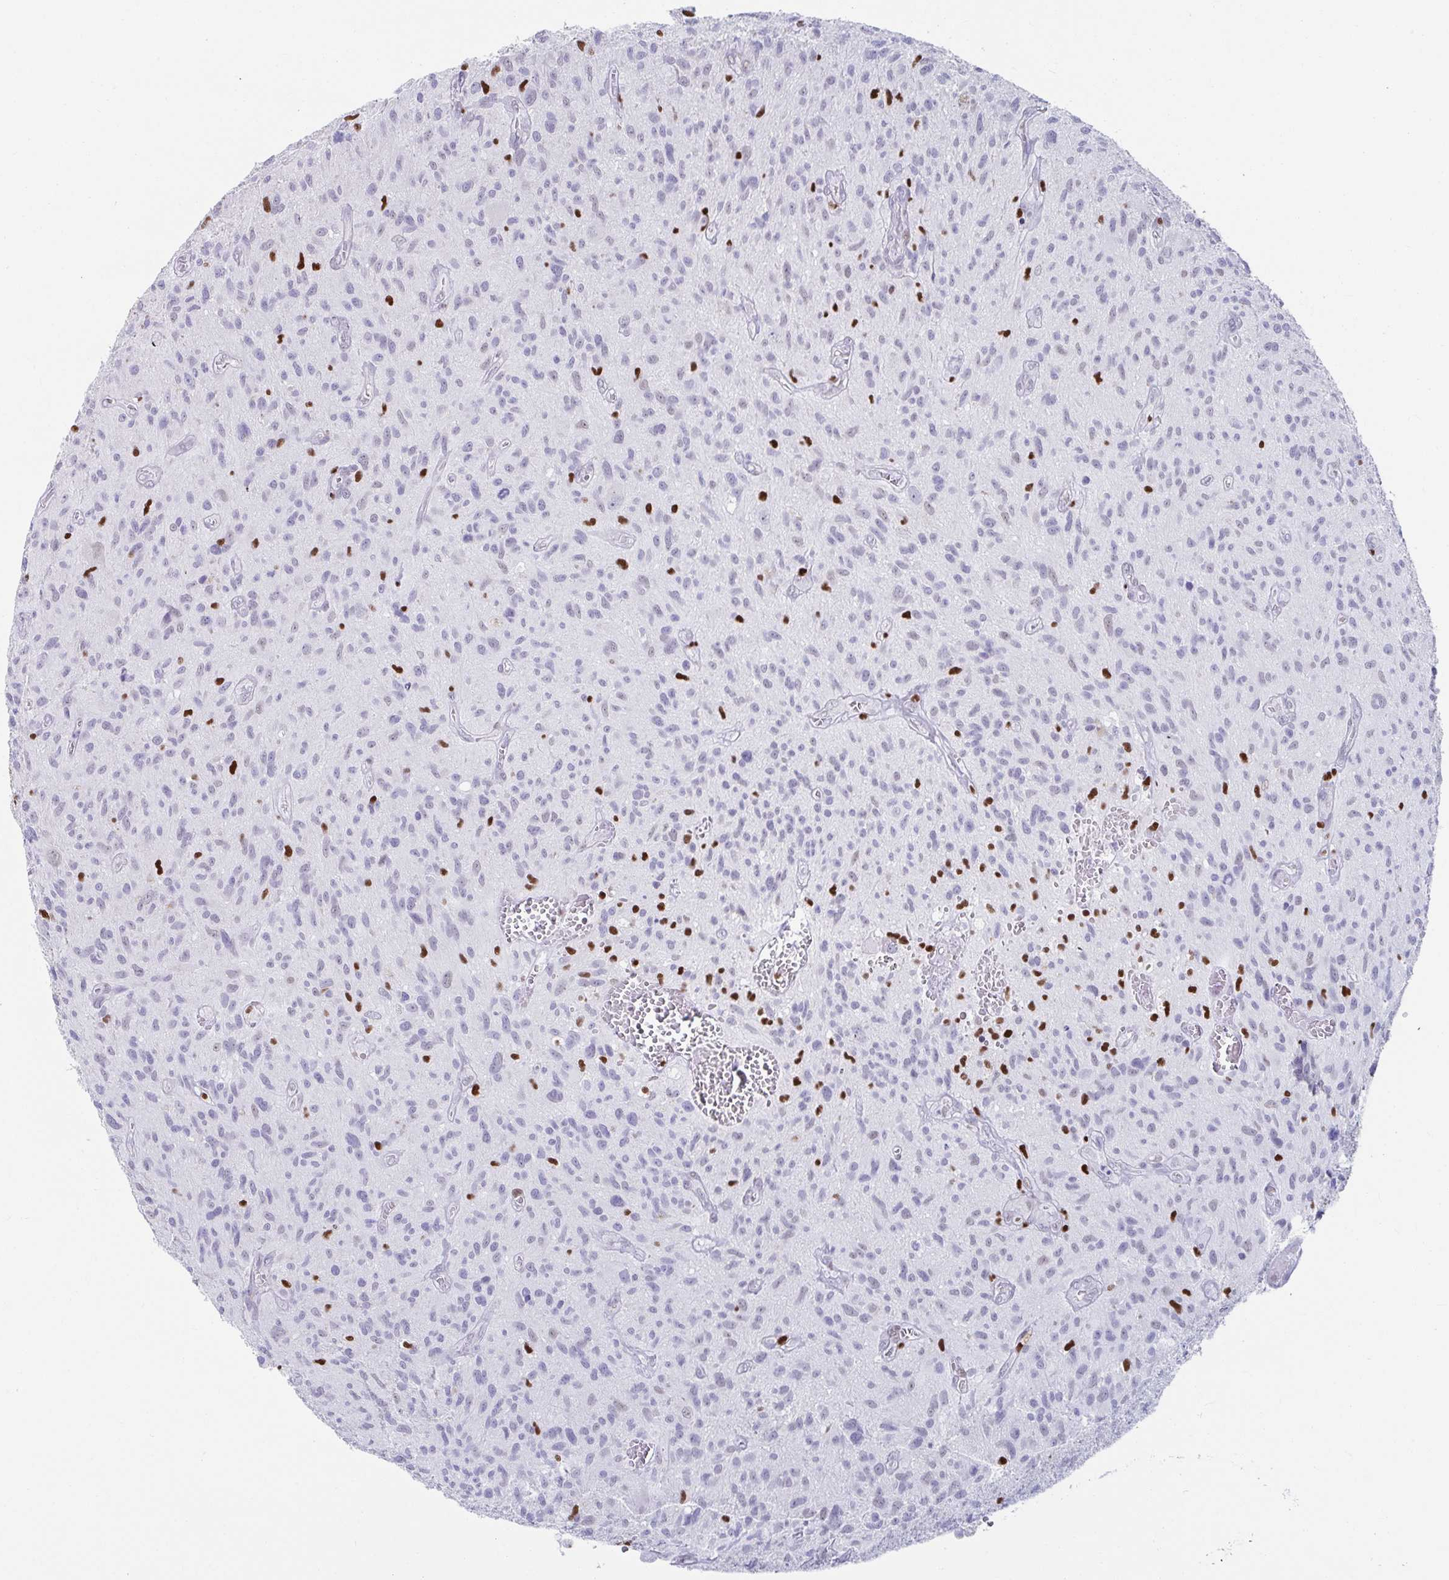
{"staining": {"intensity": "negative", "quantity": "none", "location": "none"}, "tissue": "glioma", "cell_type": "Tumor cells", "image_type": "cancer", "snomed": [{"axis": "morphology", "description": "Glioma, malignant, High grade"}, {"axis": "topography", "description": "Brain"}], "caption": "Glioma was stained to show a protein in brown. There is no significant expression in tumor cells.", "gene": "ZNF586", "patient": {"sex": "male", "age": 75}}